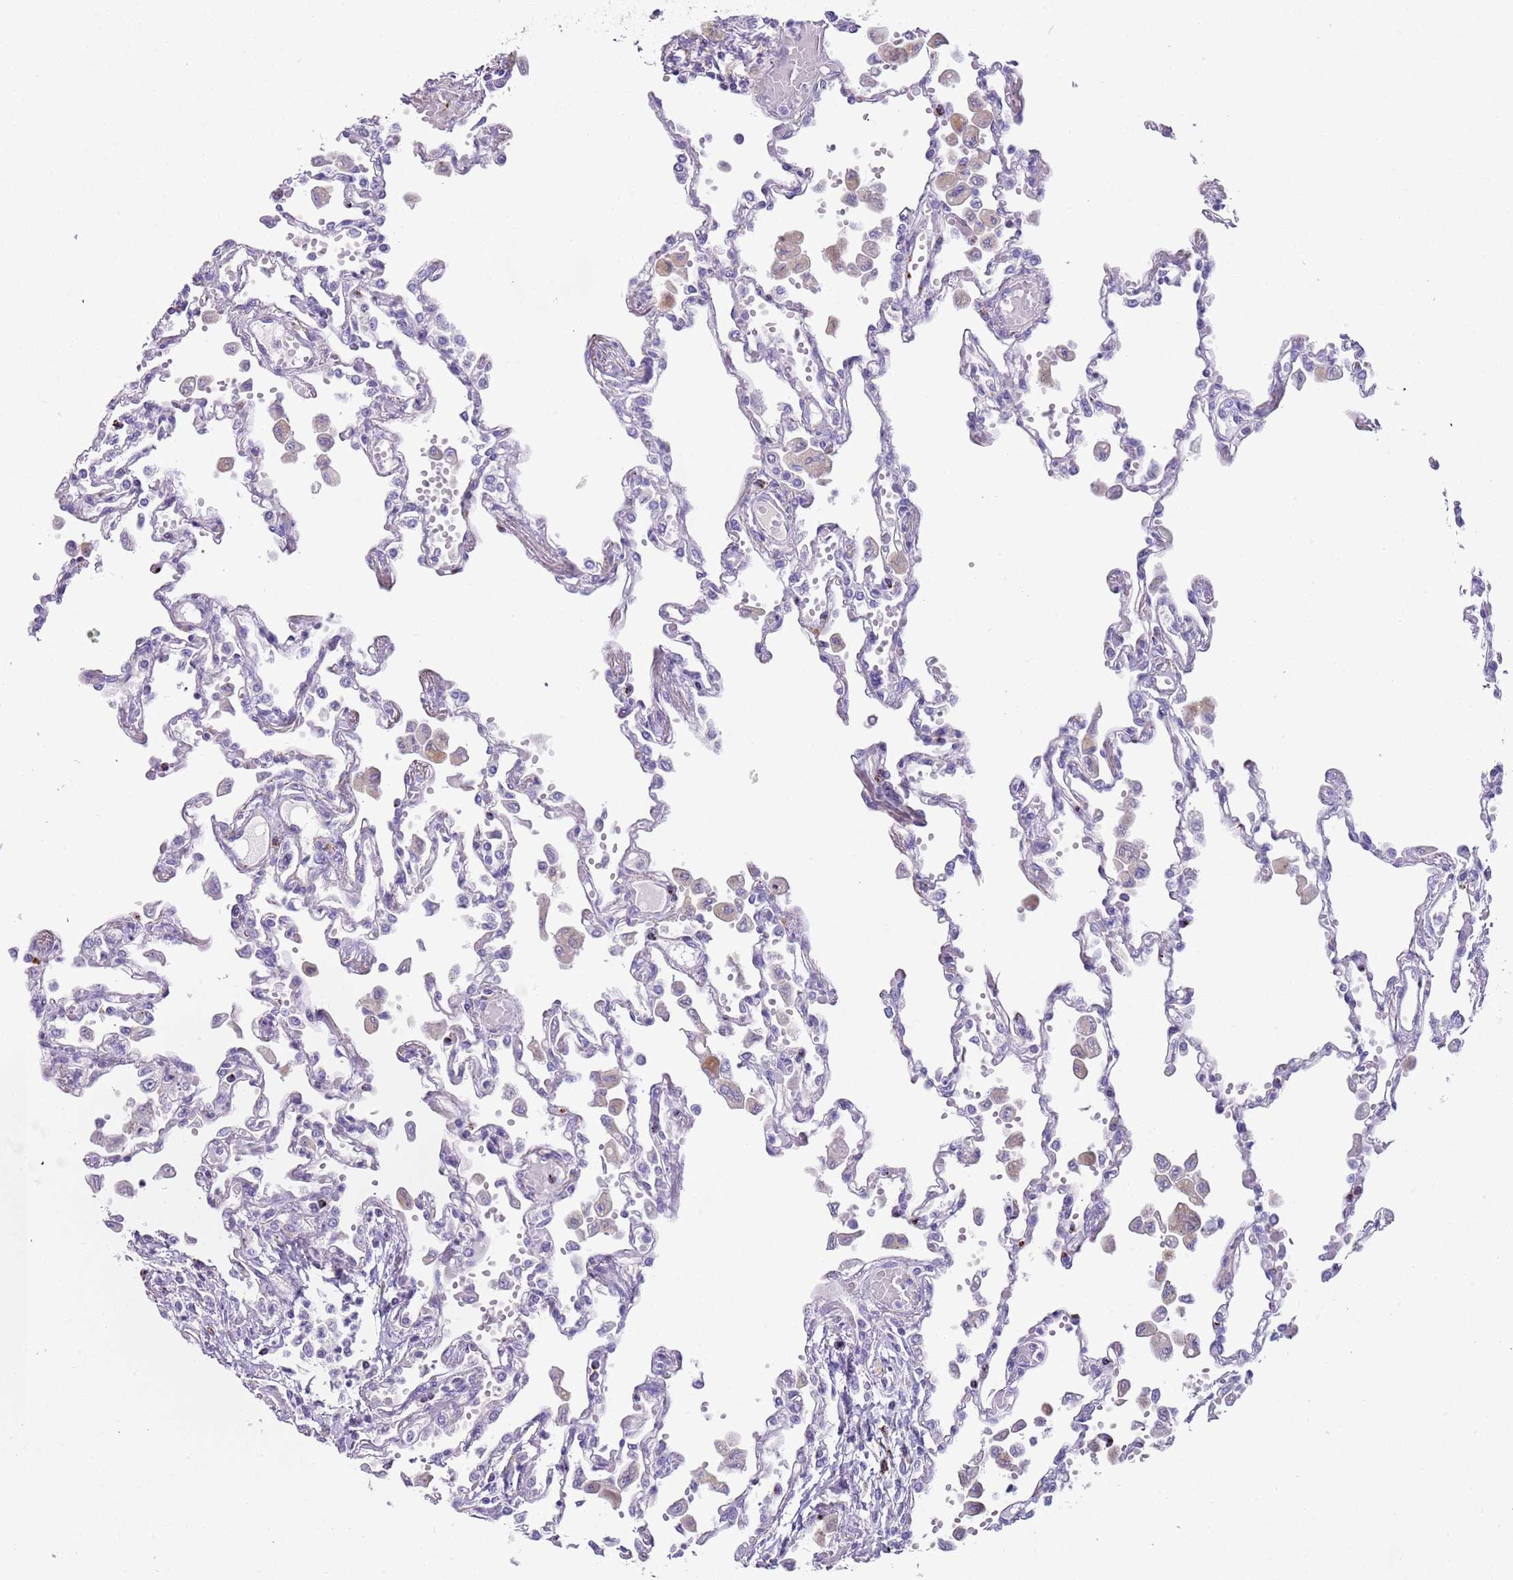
{"staining": {"intensity": "negative", "quantity": "none", "location": "none"}, "tissue": "lung", "cell_type": "Alveolar cells", "image_type": "normal", "snomed": [{"axis": "morphology", "description": "Normal tissue, NOS"}, {"axis": "topography", "description": "Bronchus"}, {"axis": "topography", "description": "Lung"}], "caption": "Histopathology image shows no significant protein positivity in alveolar cells of benign lung.", "gene": "LRRN3", "patient": {"sex": "female", "age": 49}}